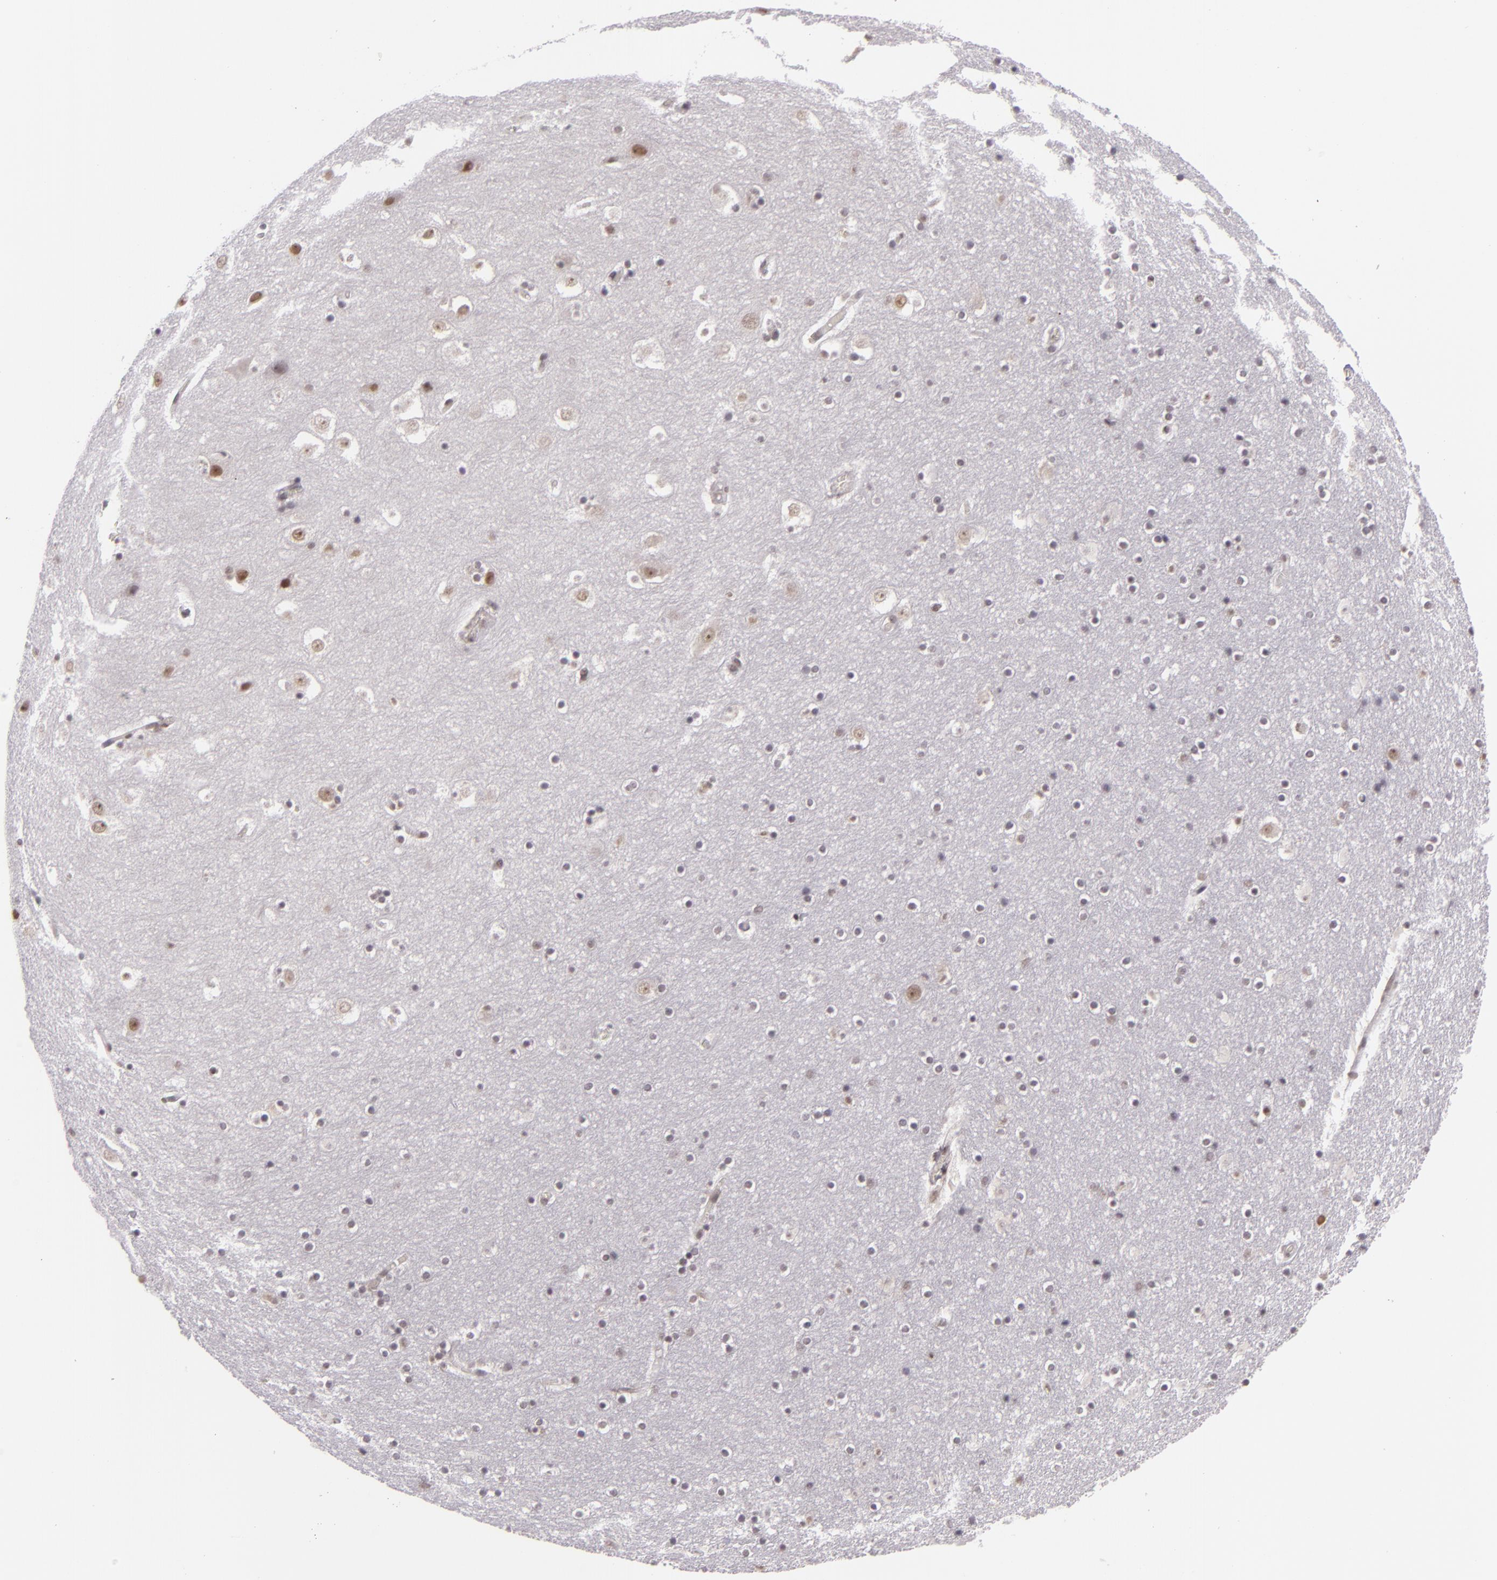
{"staining": {"intensity": "weak", "quantity": "<25%", "location": "nuclear"}, "tissue": "hippocampus", "cell_type": "Glial cells", "image_type": "normal", "snomed": [{"axis": "morphology", "description": "Normal tissue, NOS"}, {"axis": "topography", "description": "Hippocampus"}], "caption": "The micrograph exhibits no significant staining in glial cells of hippocampus. (DAB immunohistochemistry (IHC) visualized using brightfield microscopy, high magnification).", "gene": "ZFX", "patient": {"sex": "male", "age": 45}}